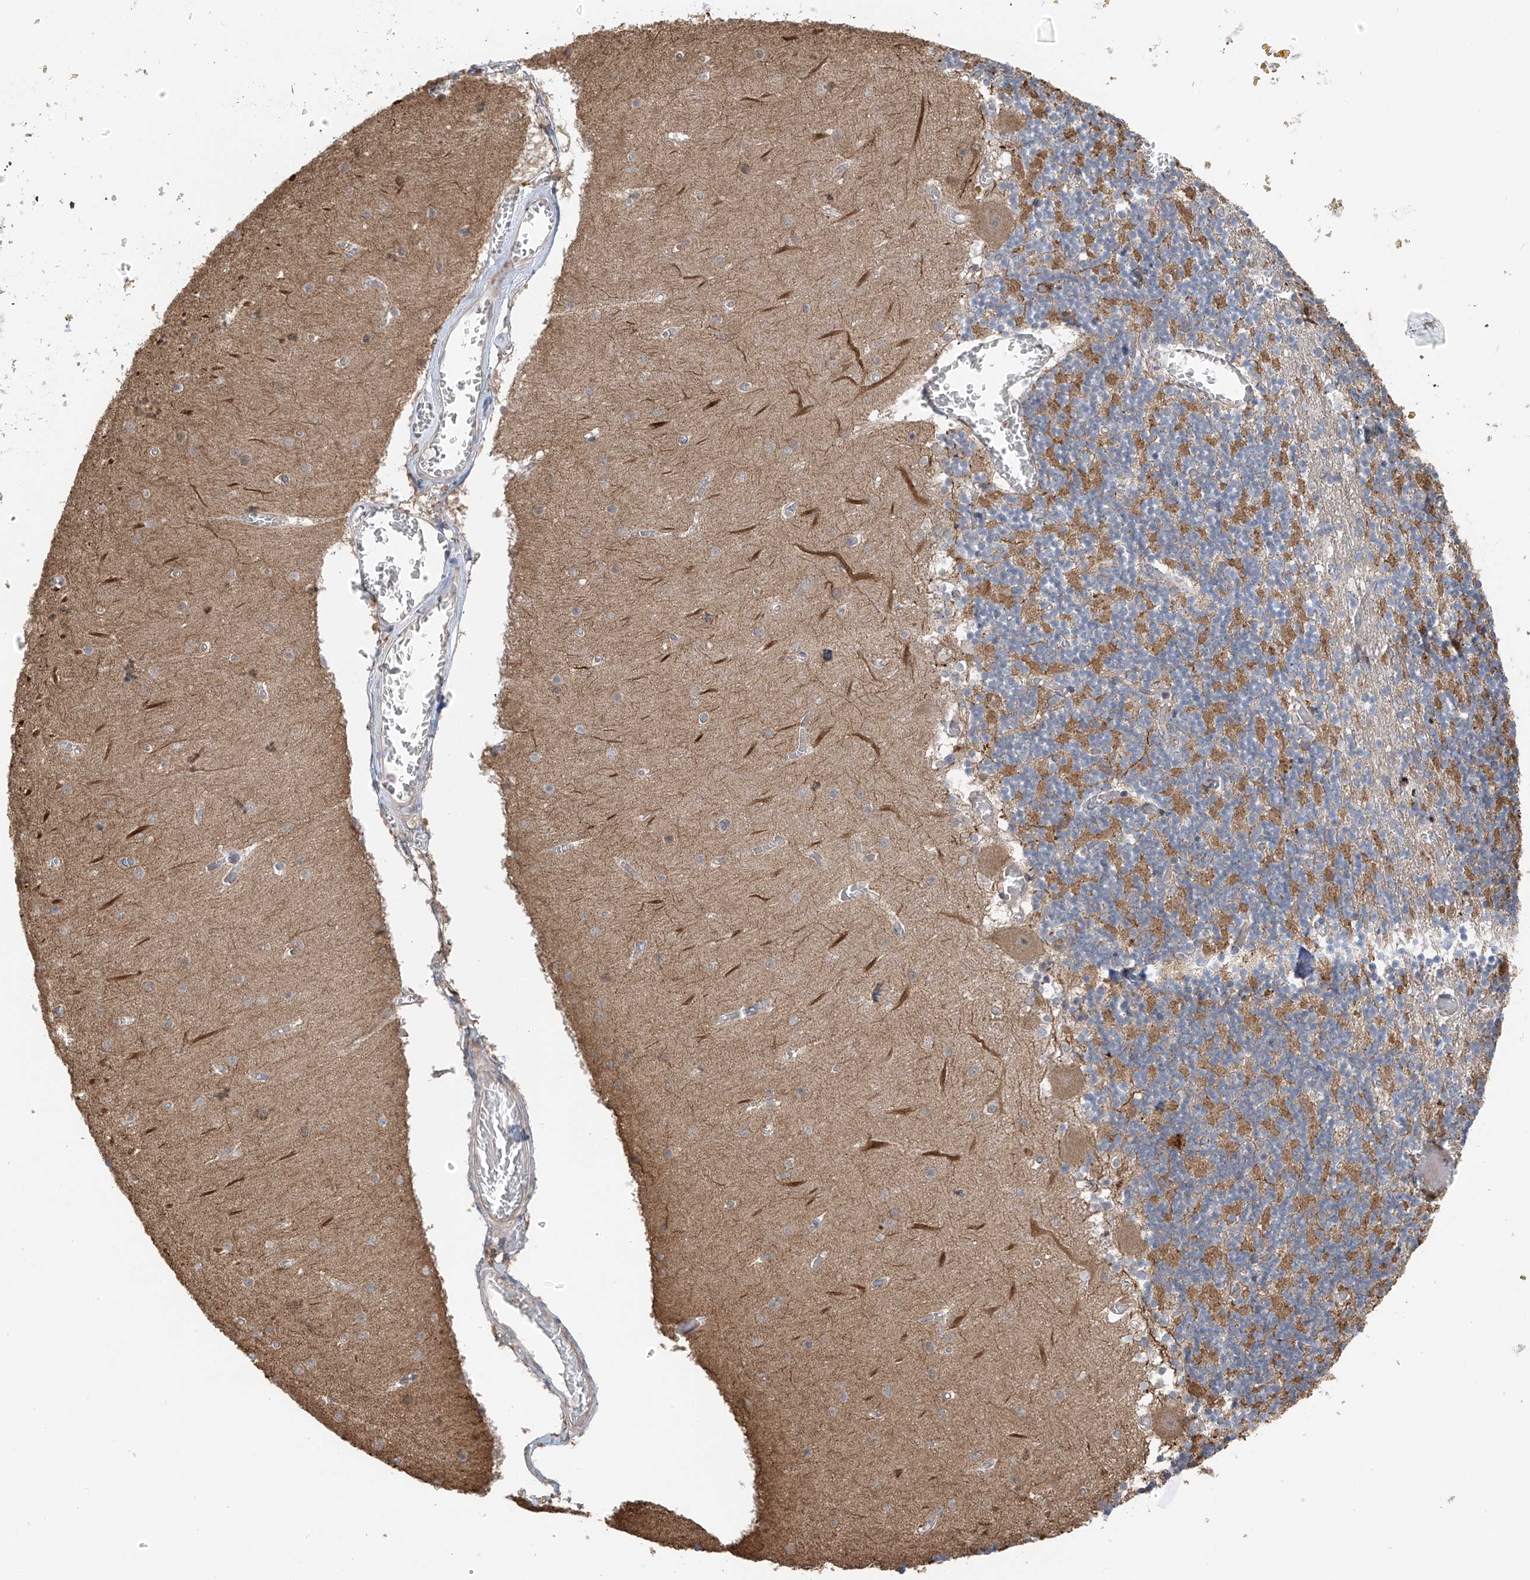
{"staining": {"intensity": "moderate", "quantity": ">75%", "location": "cytoplasmic/membranous"}, "tissue": "cerebellum", "cell_type": "Cells in granular layer", "image_type": "normal", "snomed": [{"axis": "morphology", "description": "Normal tissue, NOS"}, {"axis": "topography", "description": "Cerebellum"}], "caption": "Protein staining displays moderate cytoplasmic/membranous positivity in approximately >75% of cells in granular layer in benign cerebellum. (Brightfield microscopy of DAB IHC at high magnification).", "gene": "ZNF189", "patient": {"sex": "female", "age": 28}}